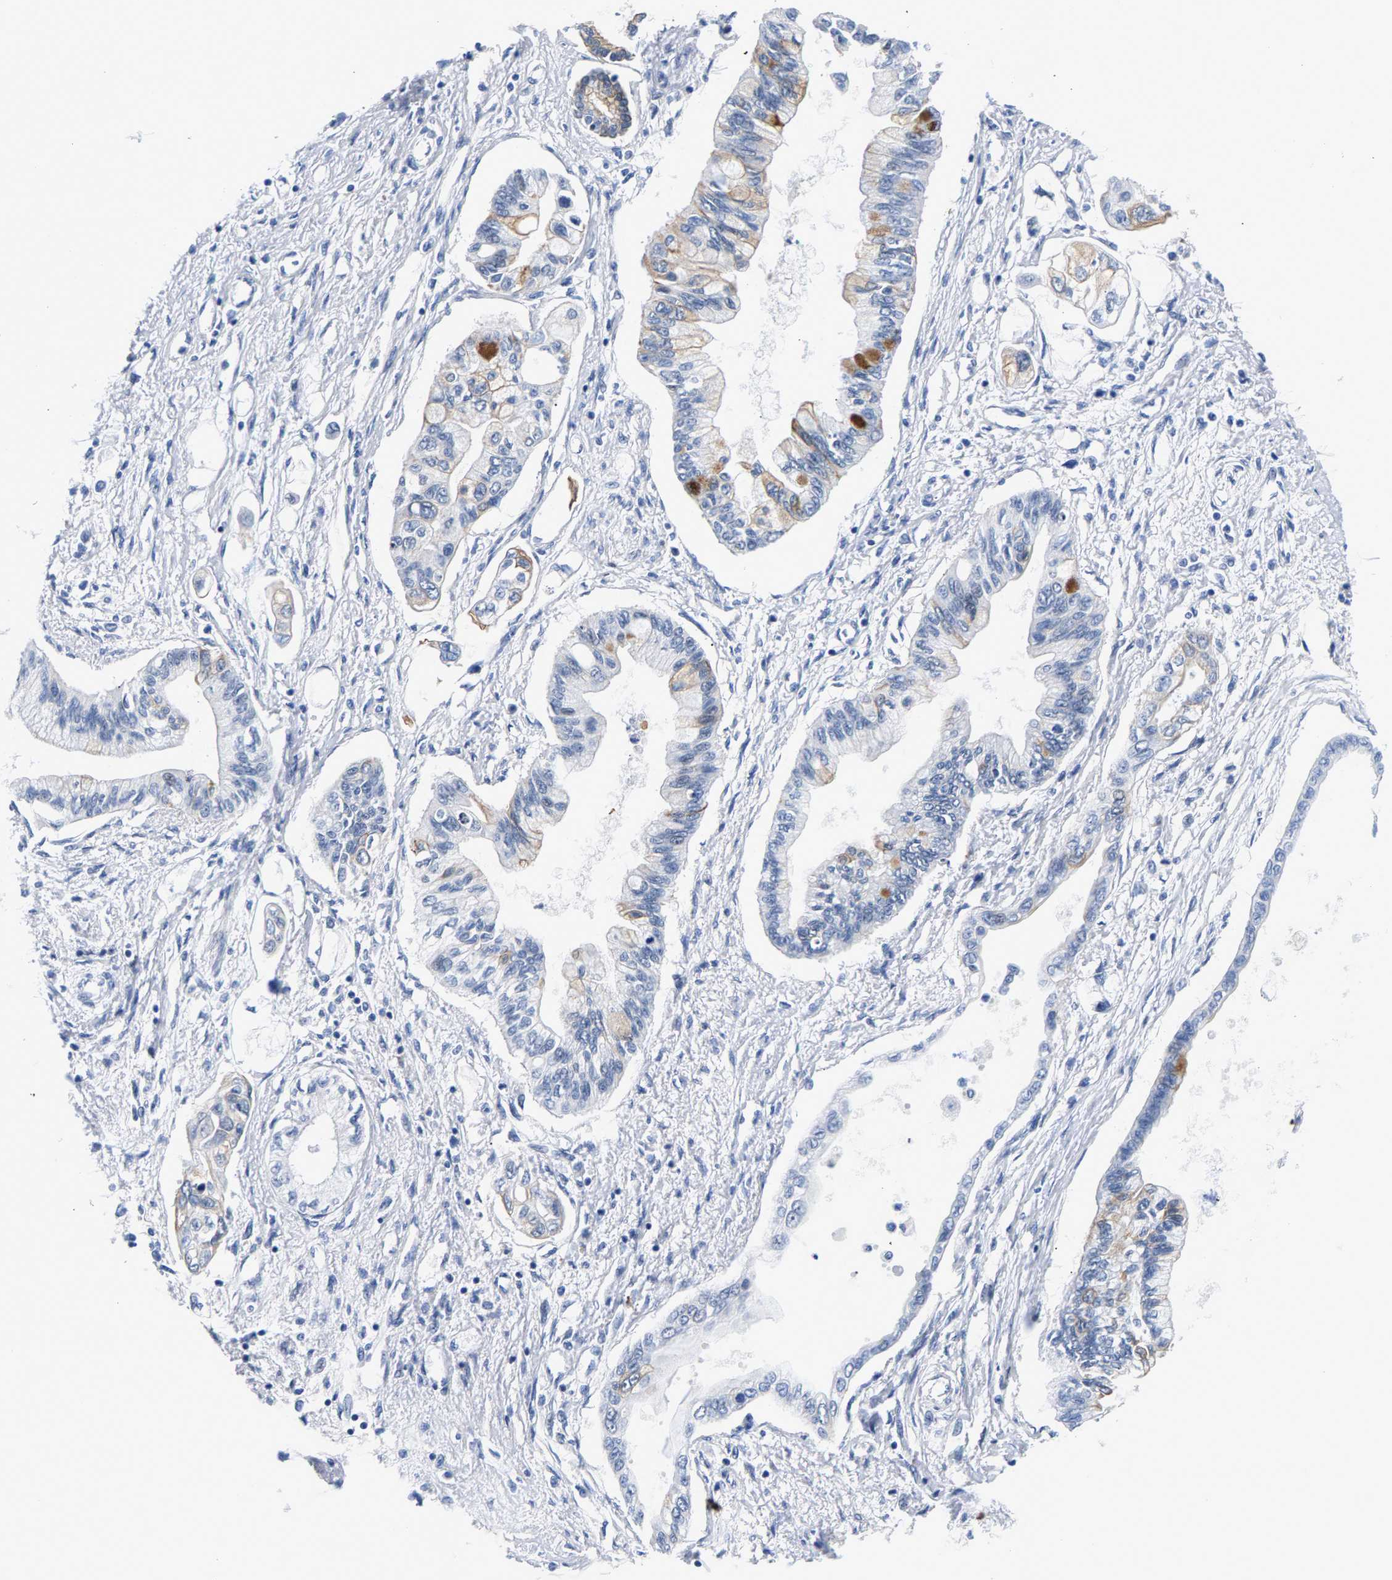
{"staining": {"intensity": "strong", "quantity": "<25%", "location": "cytoplasmic/membranous"}, "tissue": "pancreatic cancer", "cell_type": "Tumor cells", "image_type": "cancer", "snomed": [{"axis": "morphology", "description": "Adenocarcinoma, NOS"}, {"axis": "topography", "description": "Pancreas"}], "caption": "This histopathology image displays immunohistochemistry staining of human pancreatic adenocarcinoma, with medium strong cytoplasmic/membranous positivity in about <25% of tumor cells.", "gene": "P2RY4", "patient": {"sex": "female", "age": 77}}